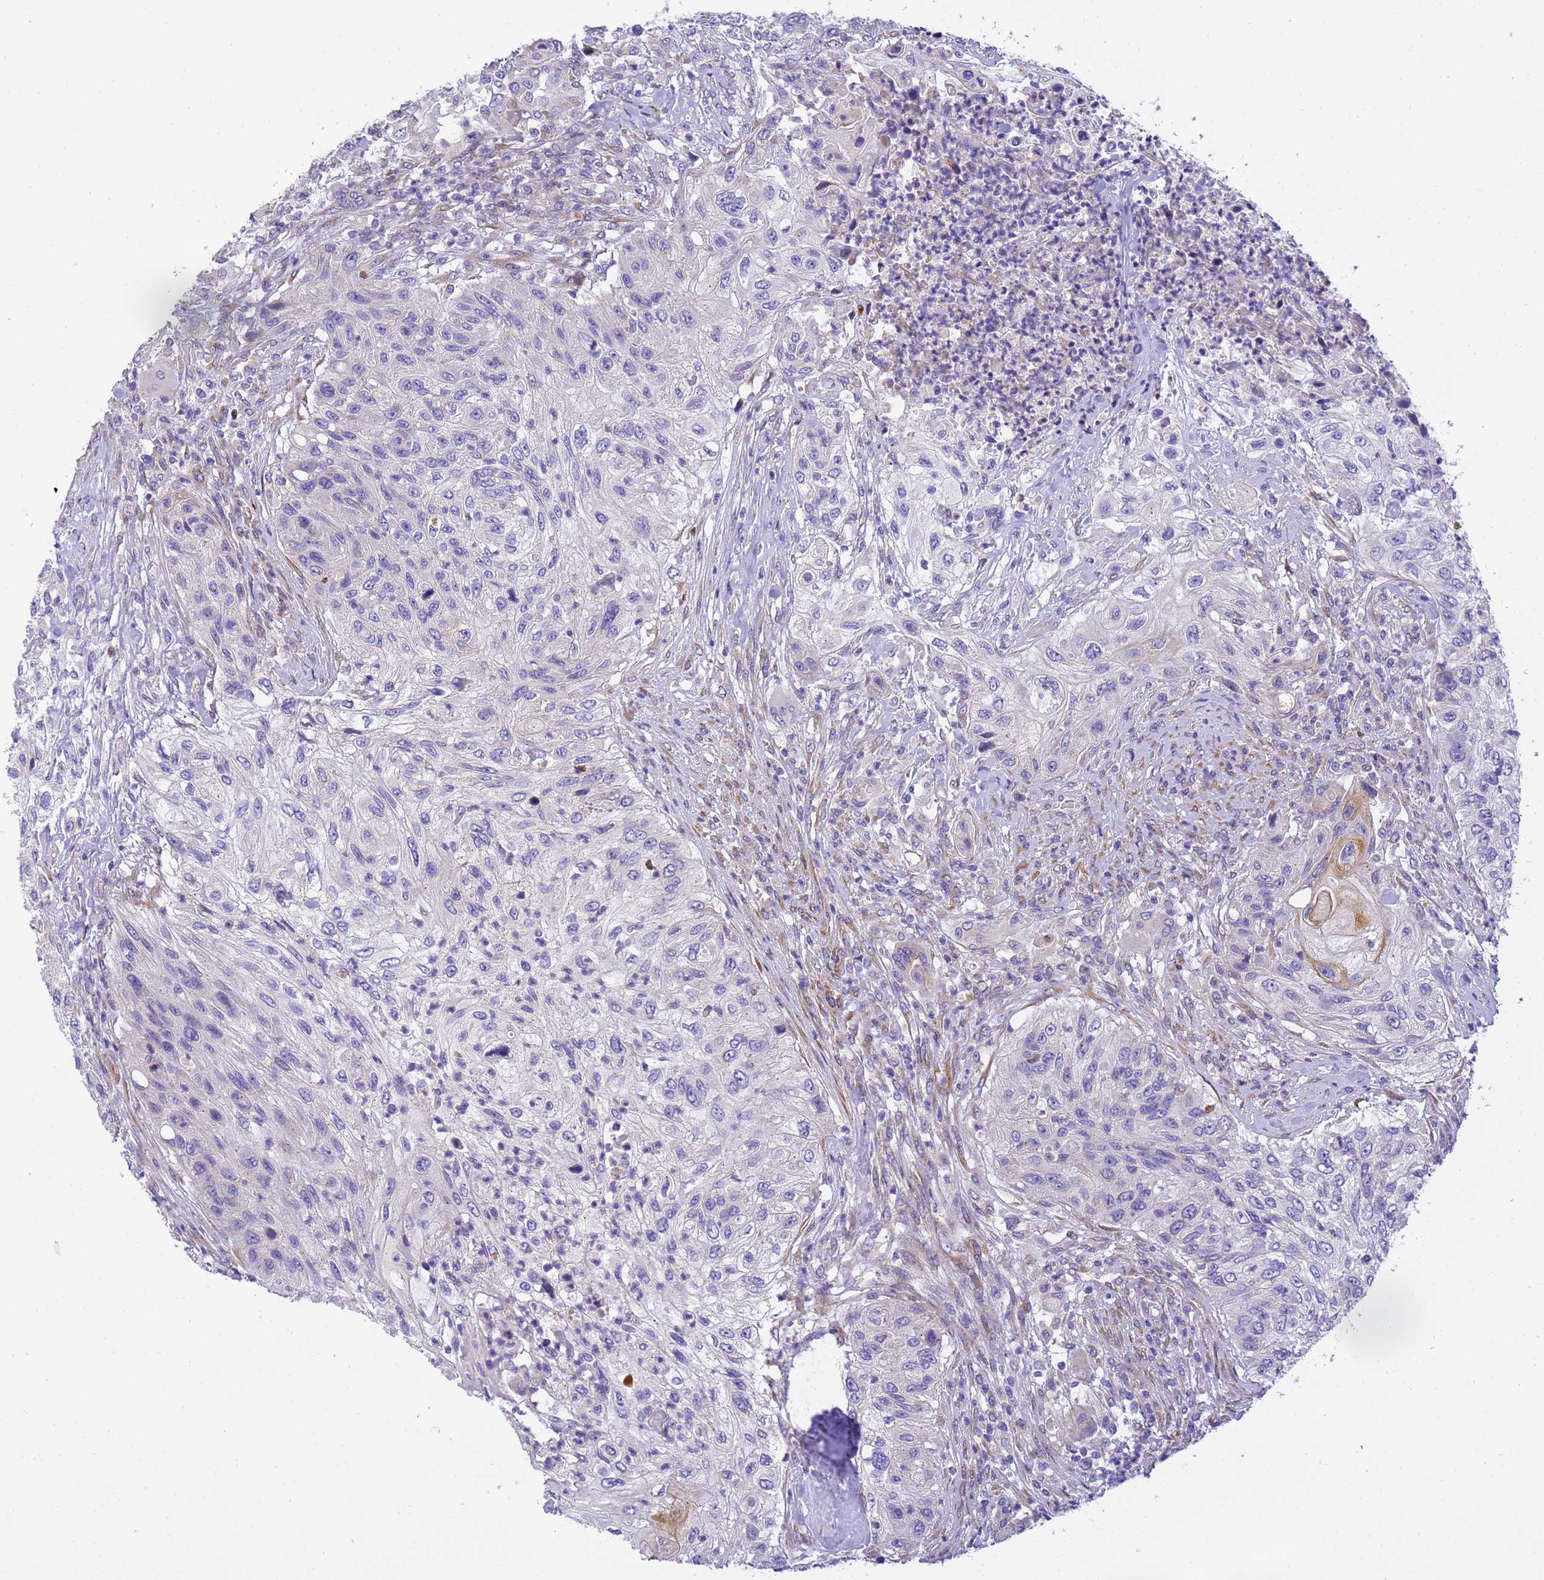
{"staining": {"intensity": "negative", "quantity": "none", "location": "none"}, "tissue": "urothelial cancer", "cell_type": "Tumor cells", "image_type": "cancer", "snomed": [{"axis": "morphology", "description": "Urothelial carcinoma, High grade"}, {"axis": "topography", "description": "Urinary bladder"}], "caption": "This is an IHC histopathology image of human high-grade urothelial carcinoma. There is no positivity in tumor cells.", "gene": "RHBDD3", "patient": {"sex": "female", "age": 60}}